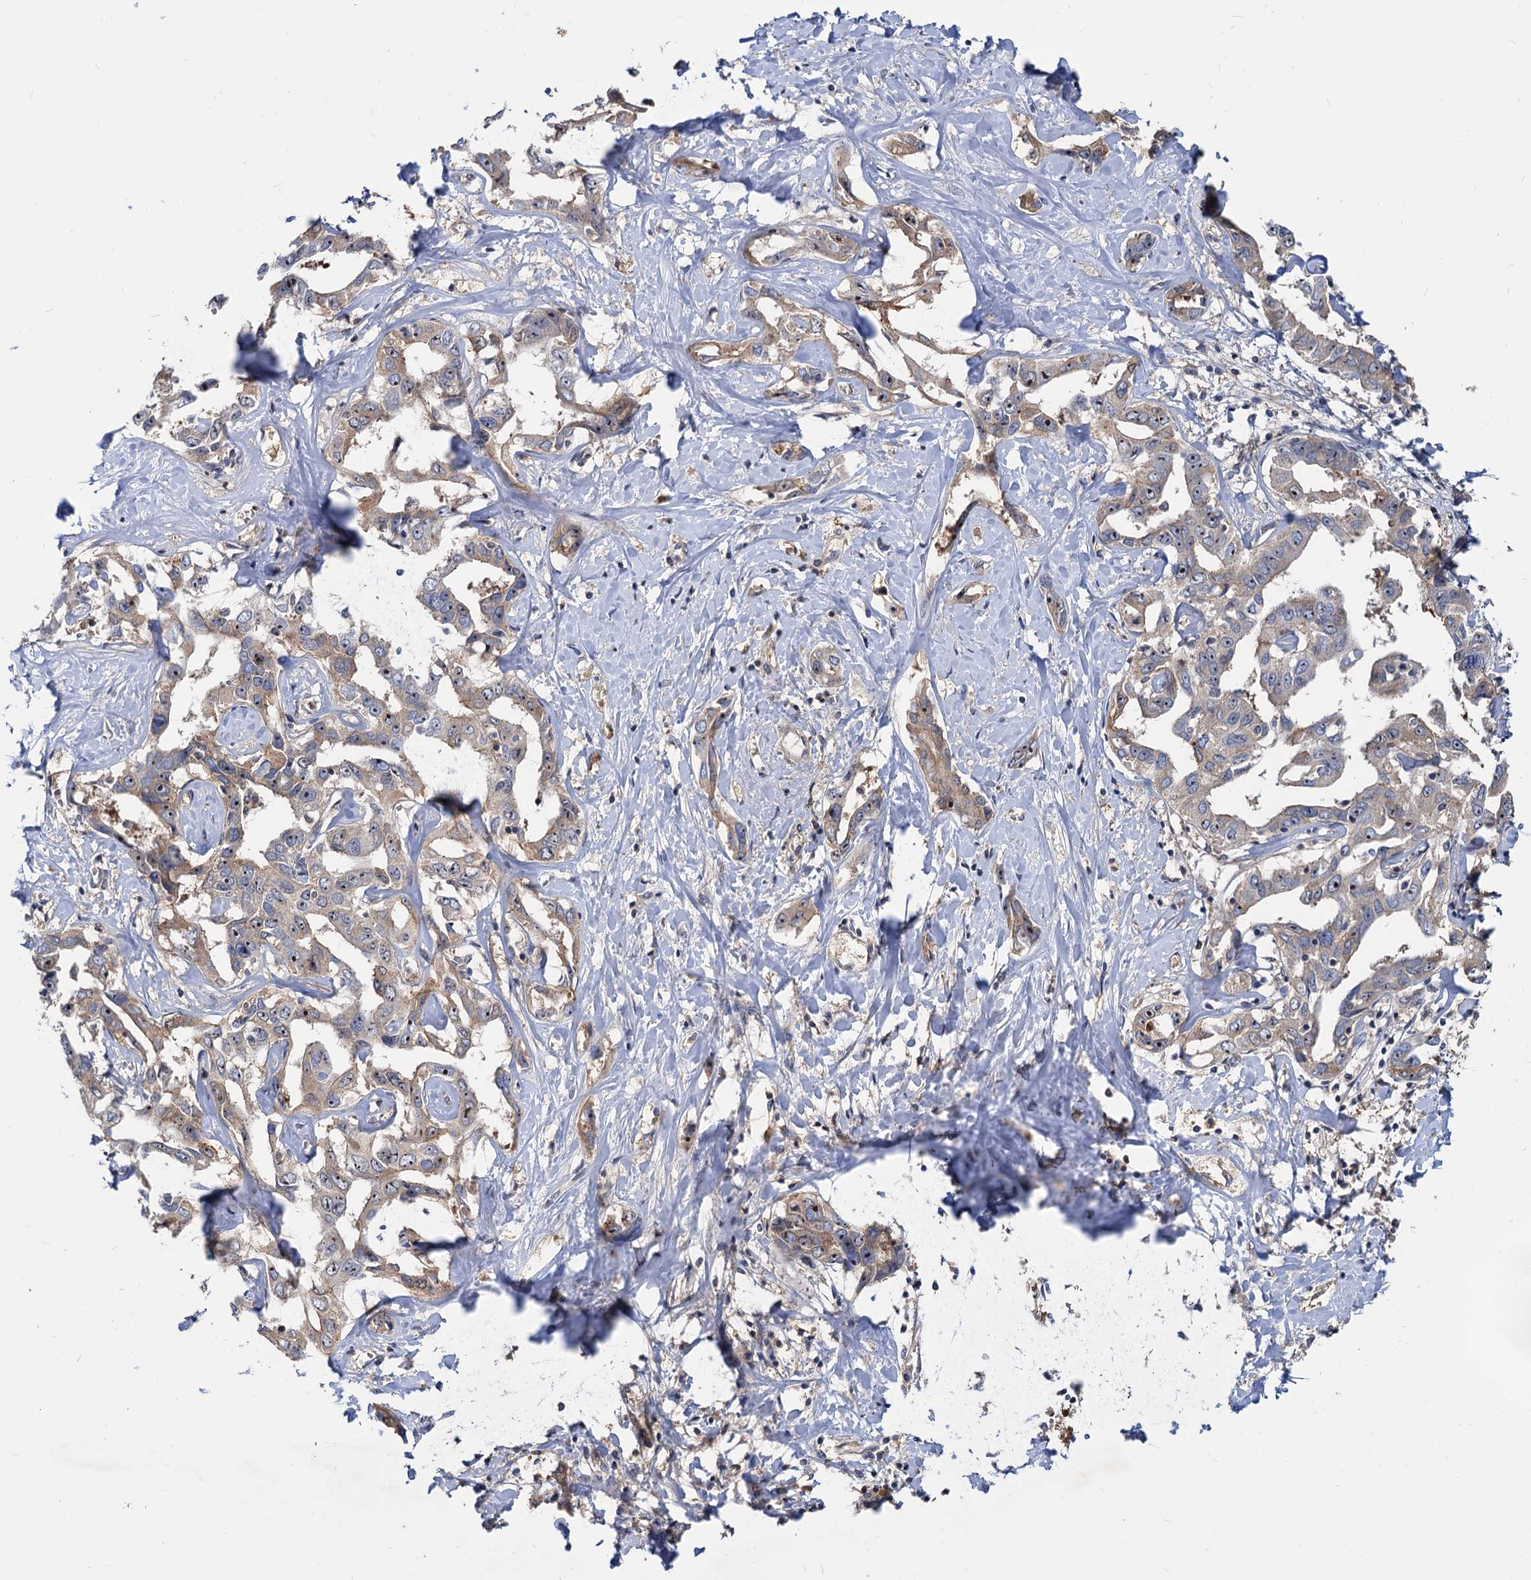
{"staining": {"intensity": "moderate", "quantity": "25%-75%", "location": "cytoplasmic/membranous,nuclear"}, "tissue": "liver cancer", "cell_type": "Tumor cells", "image_type": "cancer", "snomed": [{"axis": "morphology", "description": "Cholangiocarcinoma"}, {"axis": "topography", "description": "Liver"}], "caption": "Human liver cancer (cholangiocarcinoma) stained with a brown dye shows moderate cytoplasmic/membranous and nuclear positive positivity in about 25%-75% of tumor cells.", "gene": "SNX15", "patient": {"sex": "male", "age": 59}}